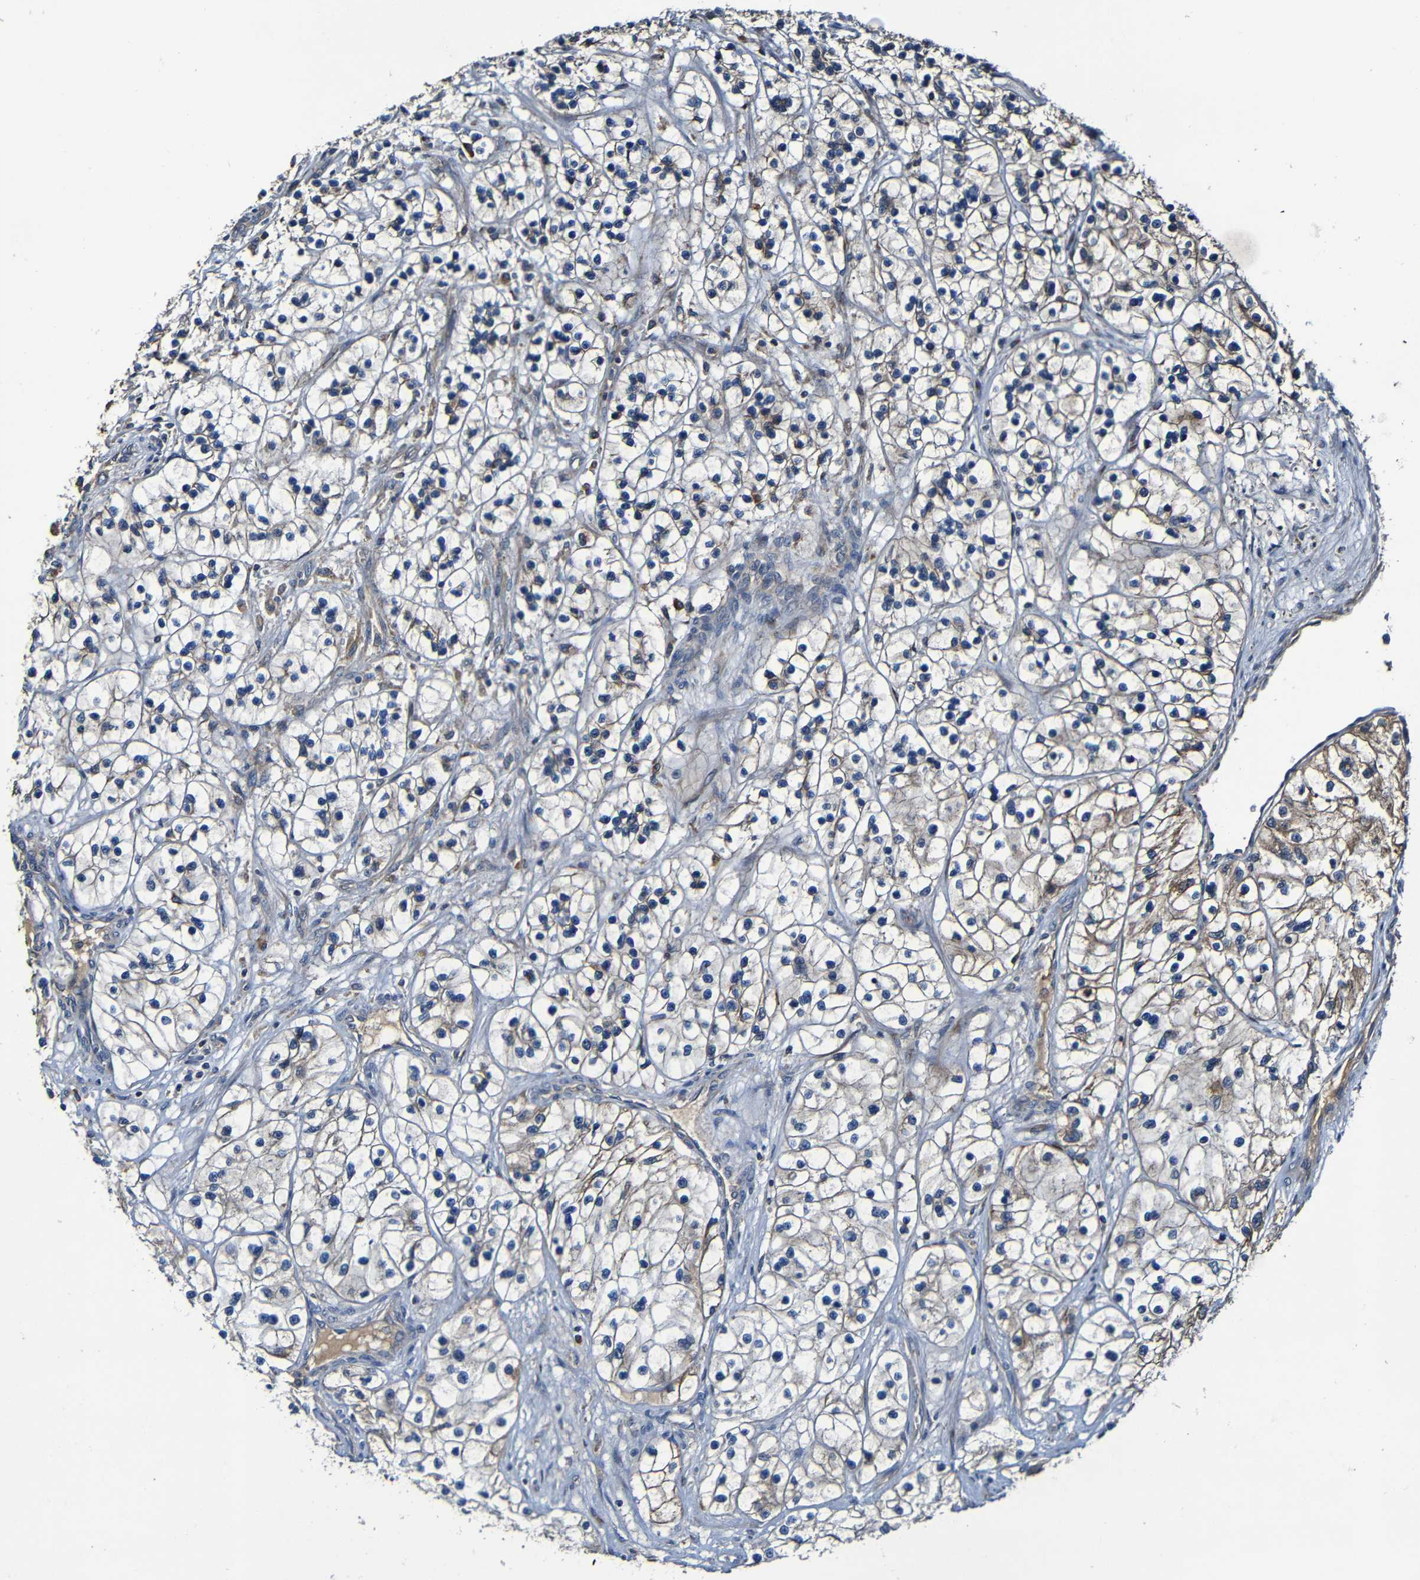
{"staining": {"intensity": "weak", "quantity": "<25%", "location": "cytoplasmic/membranous"}, "tissue": "renal cancer", "cell_type": "Tumor cells", "image_type": "cancer", "snomed": [{"axis": "morphology", "description": "Adenocarcinoma, NOS"}, {"axis": "topography", "description": "Kidney"}], "caption": "Protein analysis of renal adenocarcinoma reveals no significant positivity in tumor cells.", "gene": "ADAM15", "patient": {"sex": "female", "age": 57}}